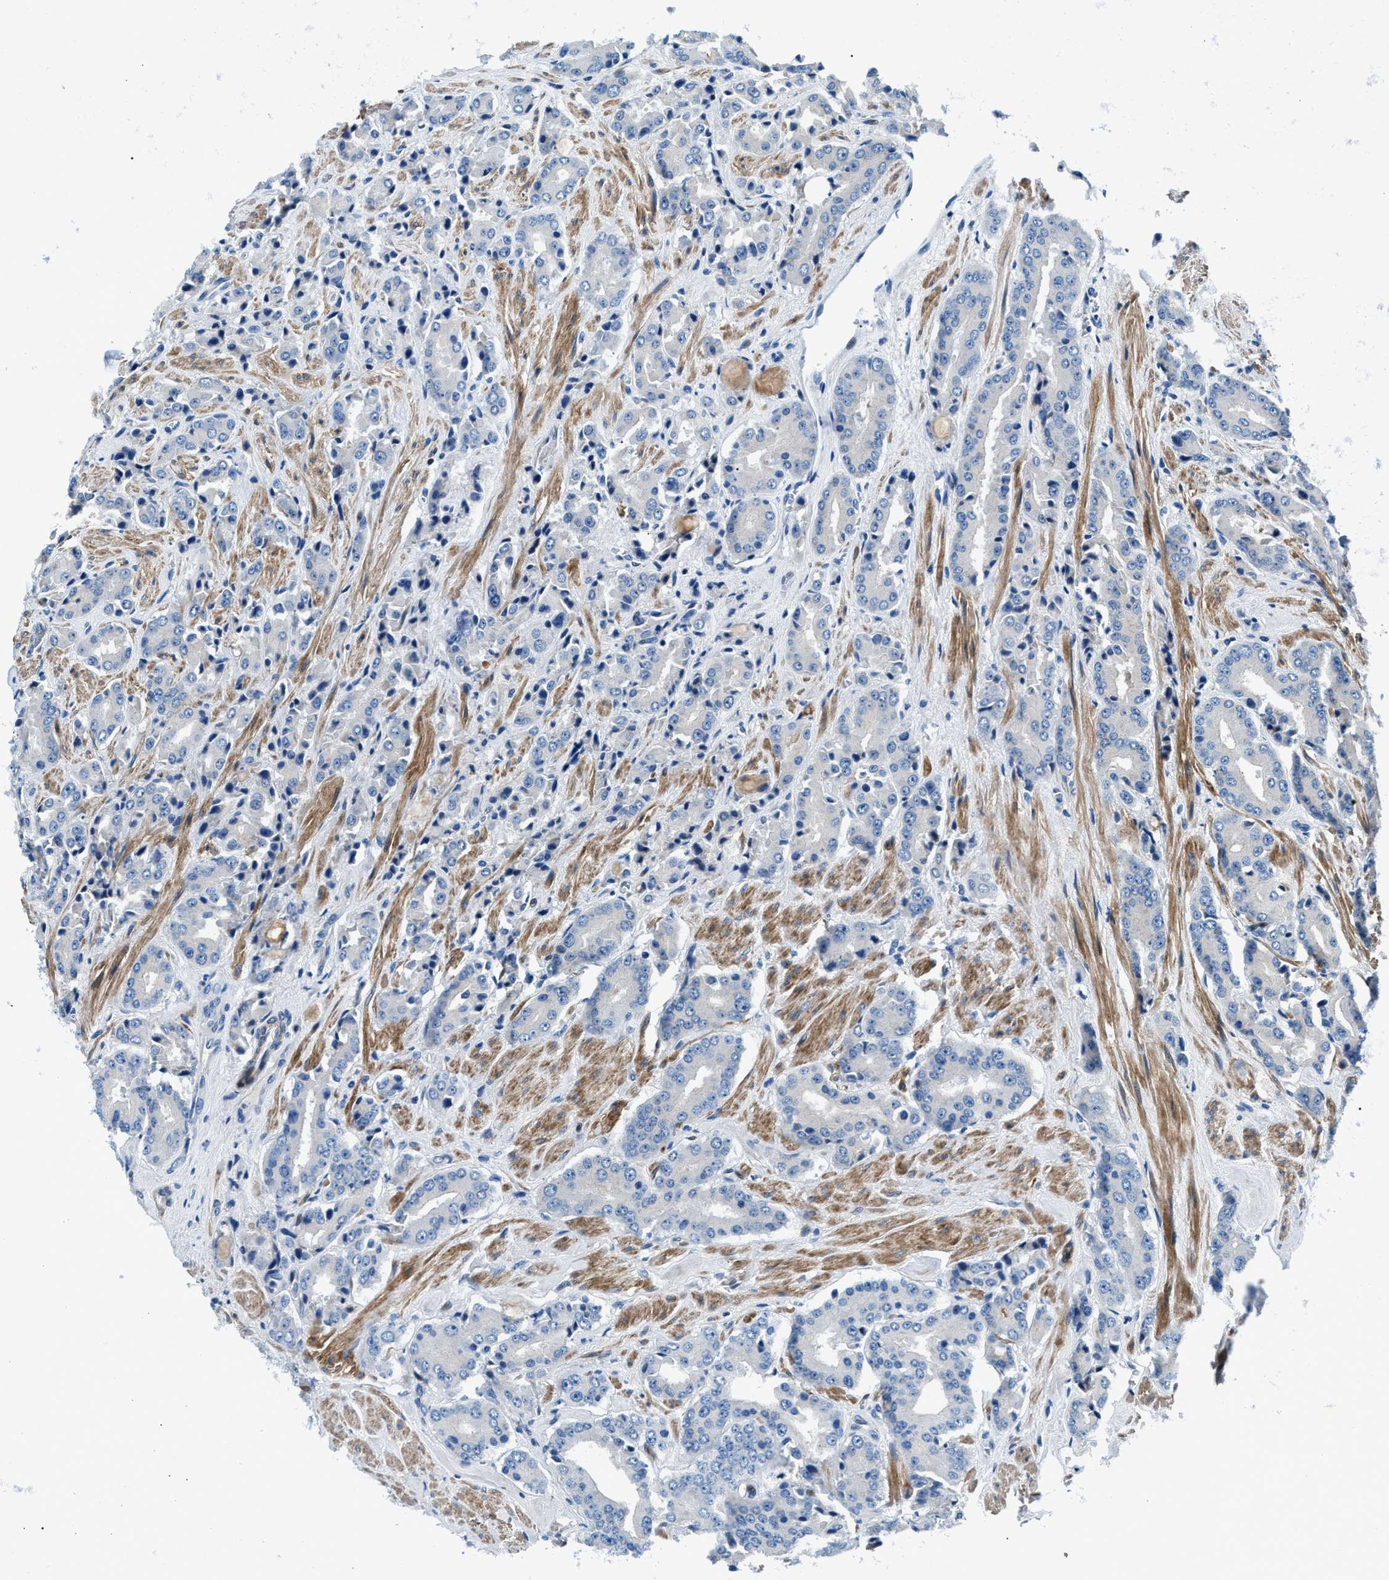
{"staining": {"intensity": "negative", "quantity": "none", "location": "none"}, "tissue": "prostate cancer", "cell_type": "Tumor cells", "image_type": "cancer", "snomed": [{"axis": "morphology", "description": "Adenocarcinoma, High grade"}, {"axis": "topography", "description": "Prostate"}], "caption": "A photomicrograph of human prostate cancer (high-grade adenocarcinoma) is negative for staining in tumor cells. (DAB immunohistochemistry (IHC), high magnification).", "gene": "CDRT4", "patient": {"sex": "male", "age": 71}}